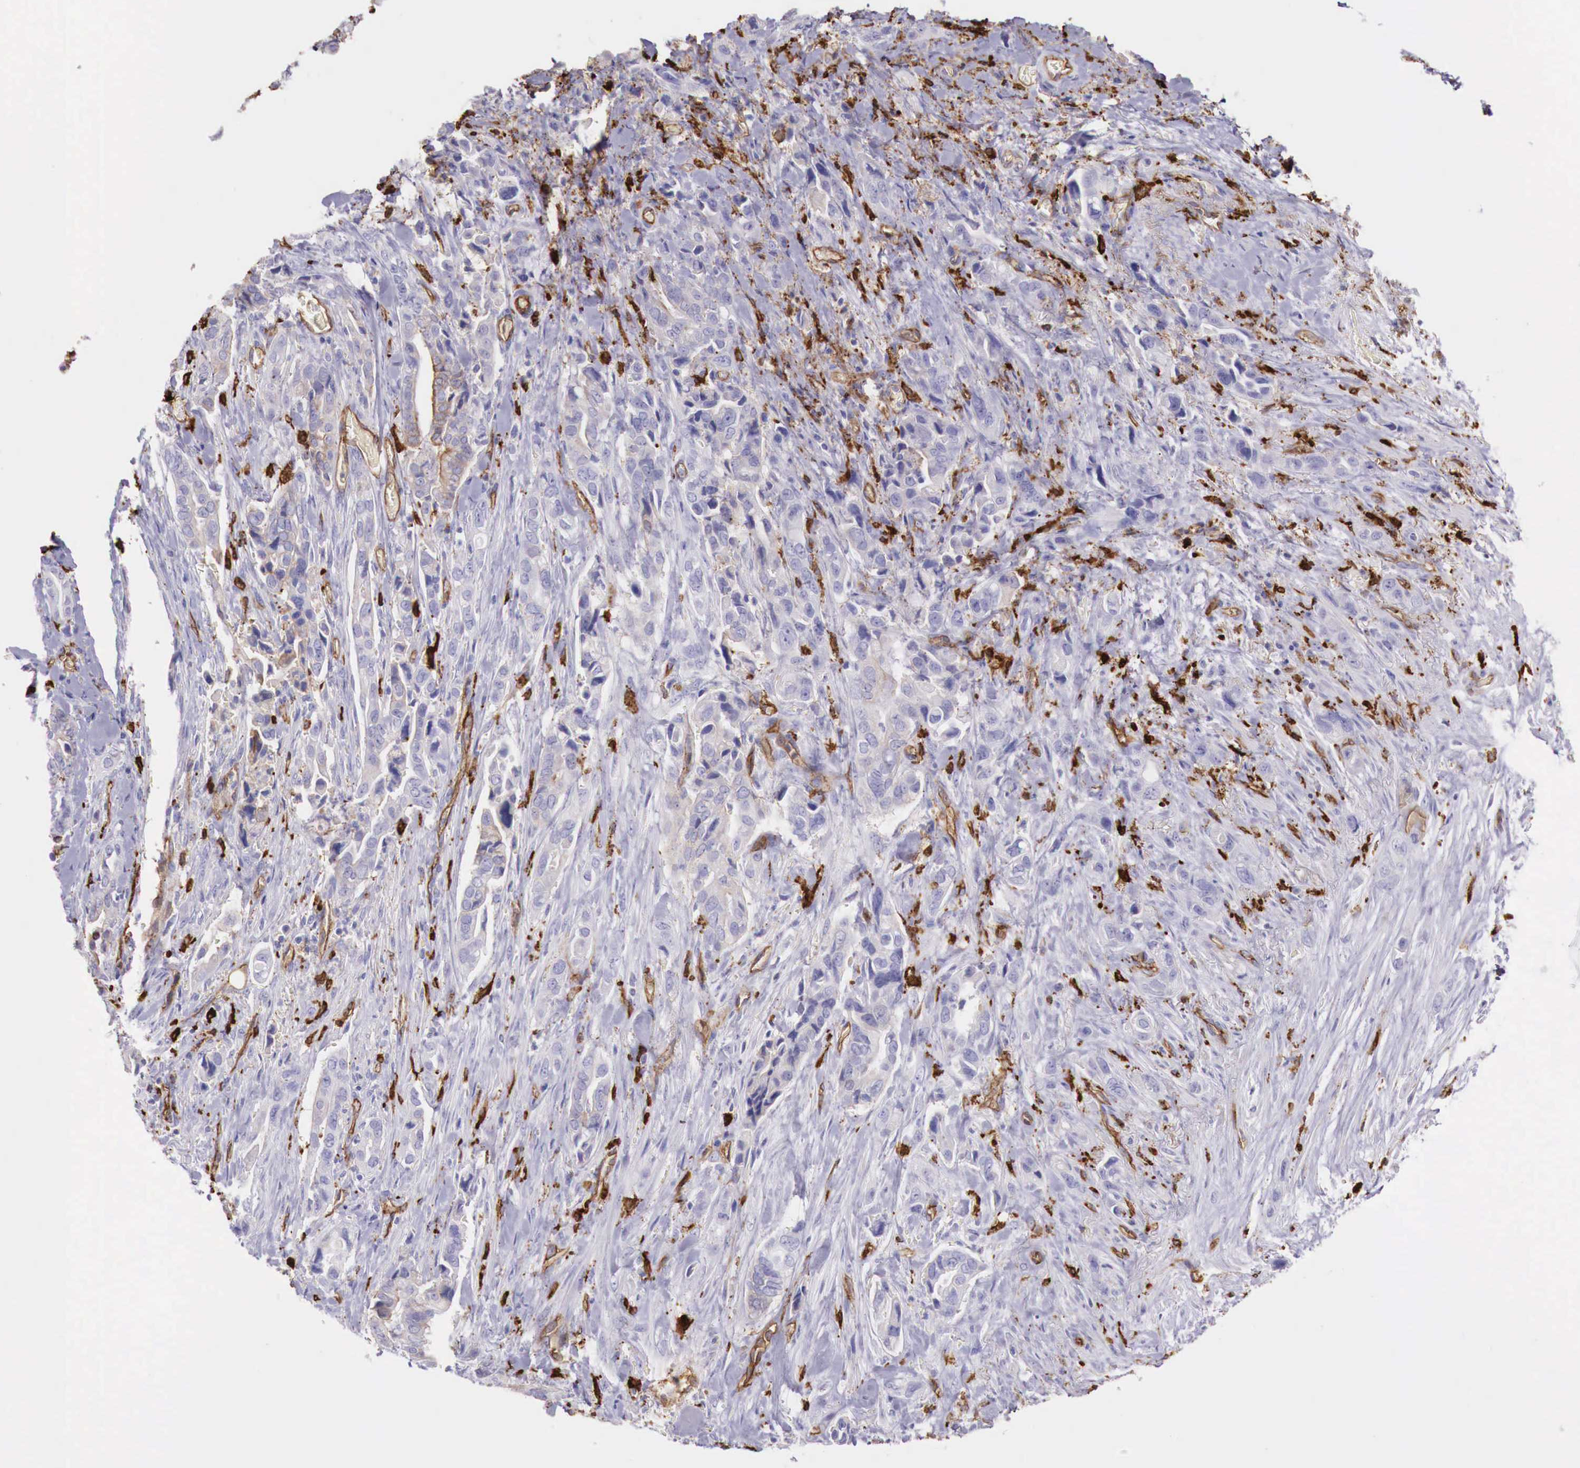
{"staining": {"intensity": "negative", "quantity": "none", "location": "none"}, "tissue": "pancreatic cancer", "cell_type": "Tumor cells", "image_type": "cancer", "snomed": [{"axis": "morphology", "description": "Adenocarcinoma, NOS"}, {"axis": "topography", "description": "Pancreas"}], "caption": "Immunohistochemical staining of pancreatic cancer exhibits no significant staining in tumor cells.", "gene": "MSR1", "patient": {"sex": "male", "age": 69}}